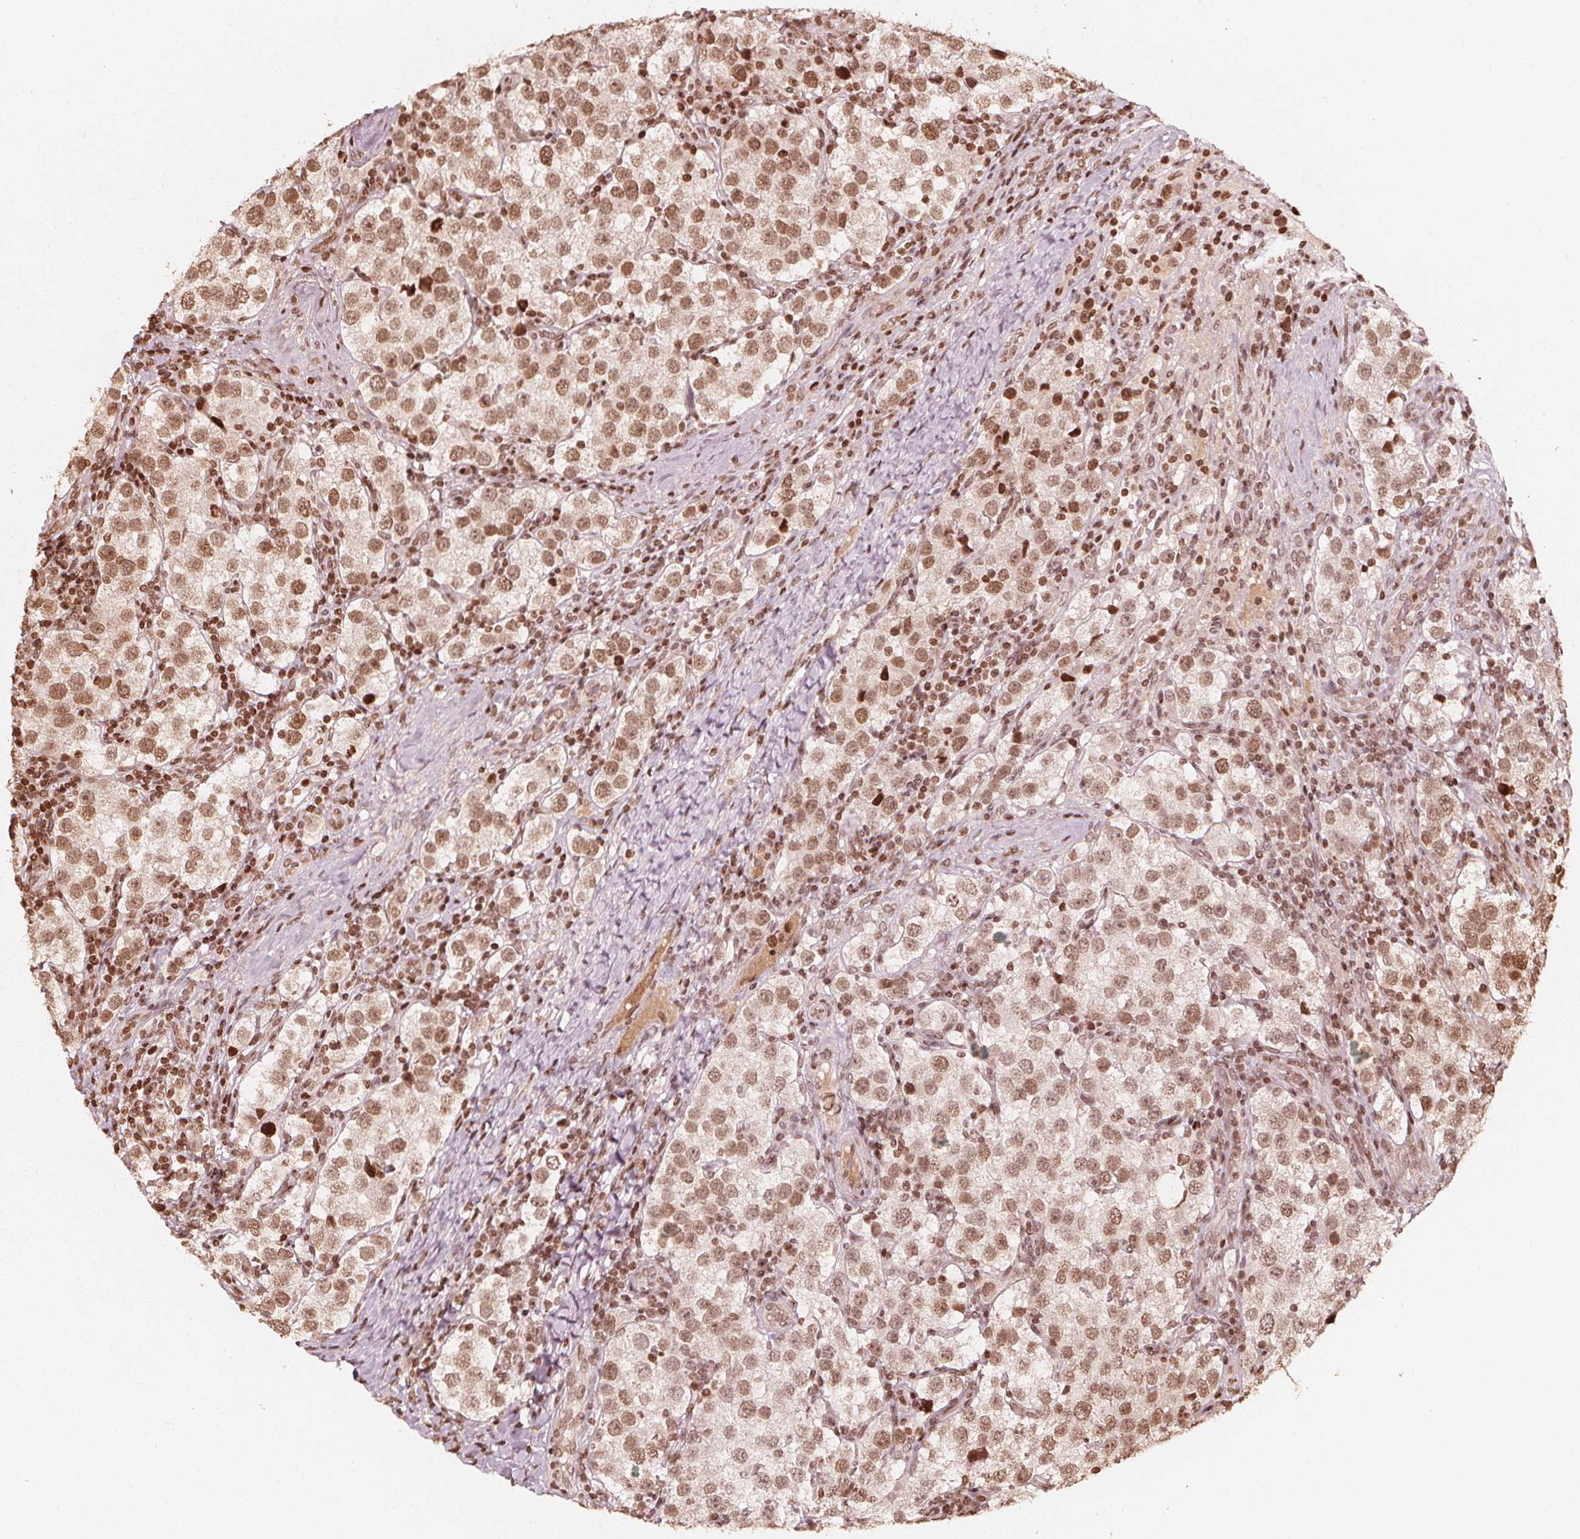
{"staining": {"intensity": "moderate", "quantity": ">75%", "location": "nuclear"}, "tissue": "testis cancer", "cell_type": "Tumor cells", "image_type": "cancer", "snomed": [{"axis": "morphology", "description": "Seminoma, NOS"}, {"axis": "topography", "description": "Testis"}], "caption": "Testis cancer stained with DAB (3,3'-diaminobenzidine) IHC reveals medium levels of moderate nuclear positivity in about >75% of tumor cells.", "gene": "H3C14", "patient": {"sex": "male", "age": 37}}